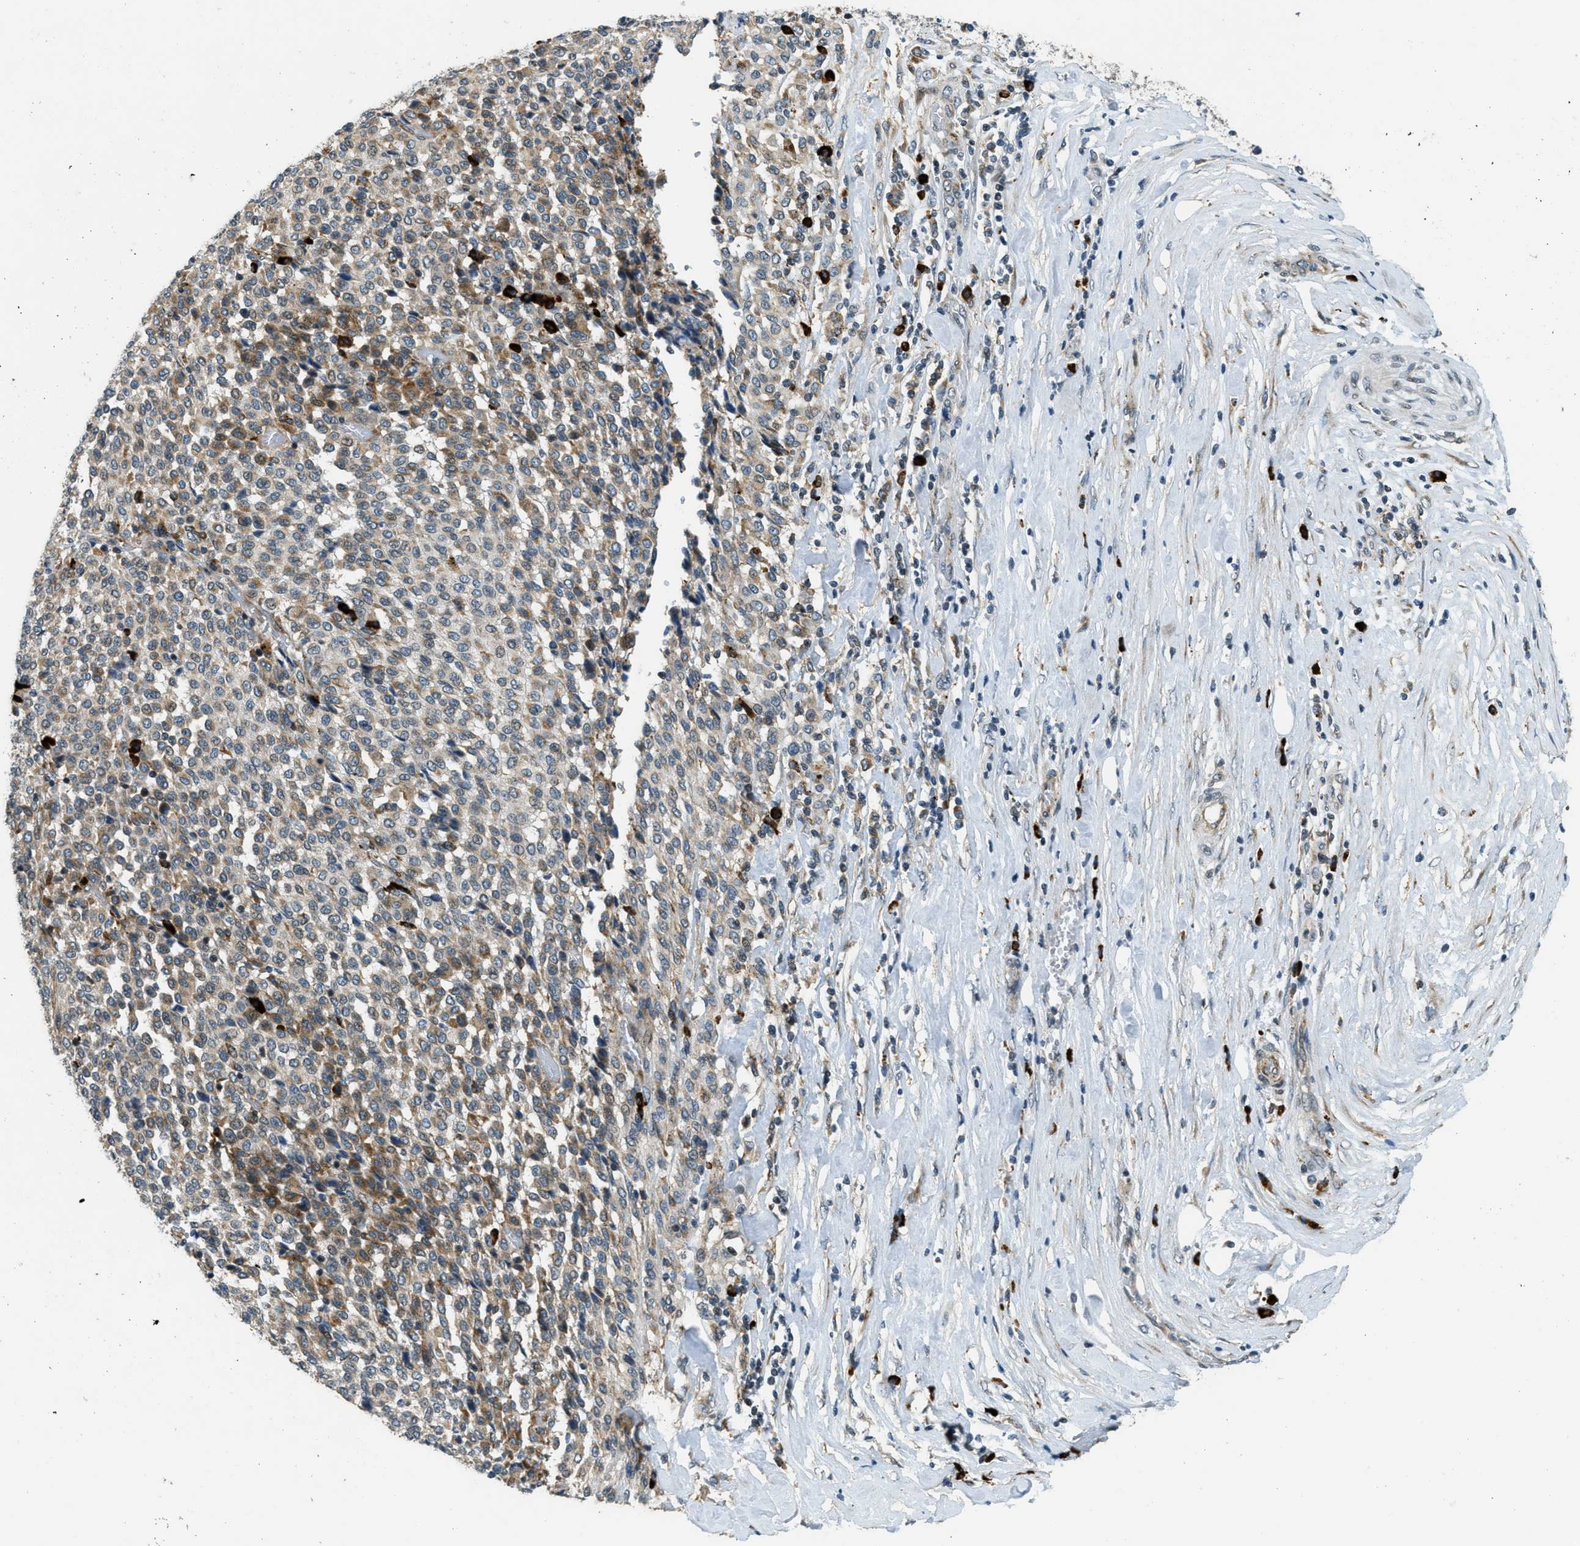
{"staining": {"intensity": "moderate", "quantity": "<25%", "location": "cytoplasmic/membranous"}, "tissue": "melanoma", "cell_type": "Tumor cells", "image_type": "cancer", "snomed": [{"axis": "morphology", "description": "Malignant melanoma, Metastatic site"}, {"axis": "topography", "description": "Pancreas"}], "caption": "Malignant melanoma (metastatic site) stained with immunohistochemistry shows moderate cytoplasmic/membranous expression in about <25% of tumor cells. The staining was performed using DAB, with brown indicating positive protein expression. Nuclei are stained blue with hematoxylin.", "gene": "HERC2", "patient": {"sex": "female", "age": 30}}